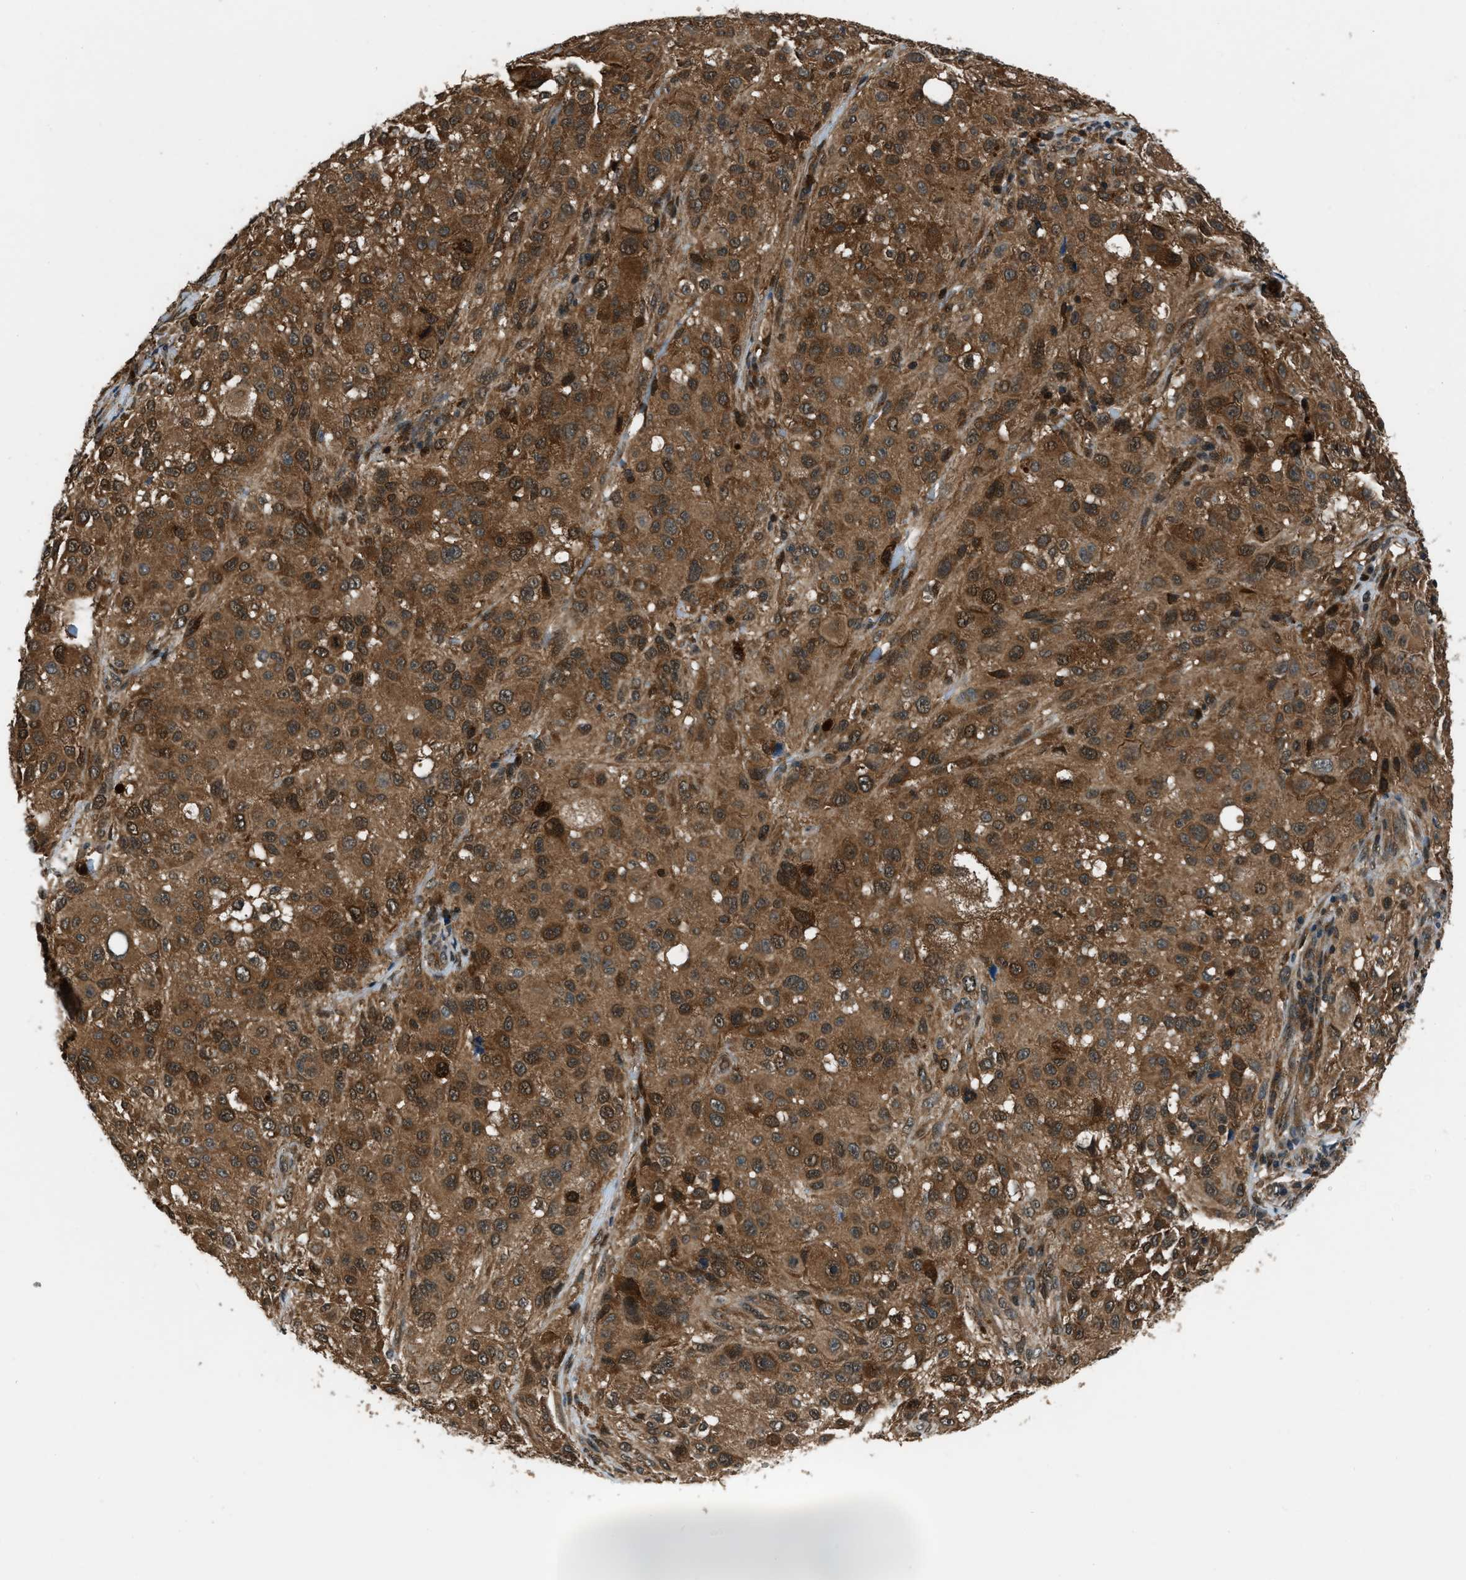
{"staining": {"intensity": "moderate", "quantity": ">75%", "location": "cytoplasmic/membranous,nuclear"}, "tissue": "melanoma", "cell_type": "Tumor cells", "image_type": "cancer", "snomed": [{"axis": "morphology", "description": "Necrosis, NOS"}, {"axis": "morphology", "description": "Malignant melanoma, NOS"}, {"axis": "topography", "description": "Skin"}], "caption": "A medium amount of moderate cytoplasmic/membranous and nuclear expression is seen in about >75% of tumor cells in malignant melanoma tissue.", "gene": "NUDCD3", "patient": {"sex": "female", "age": 87}}